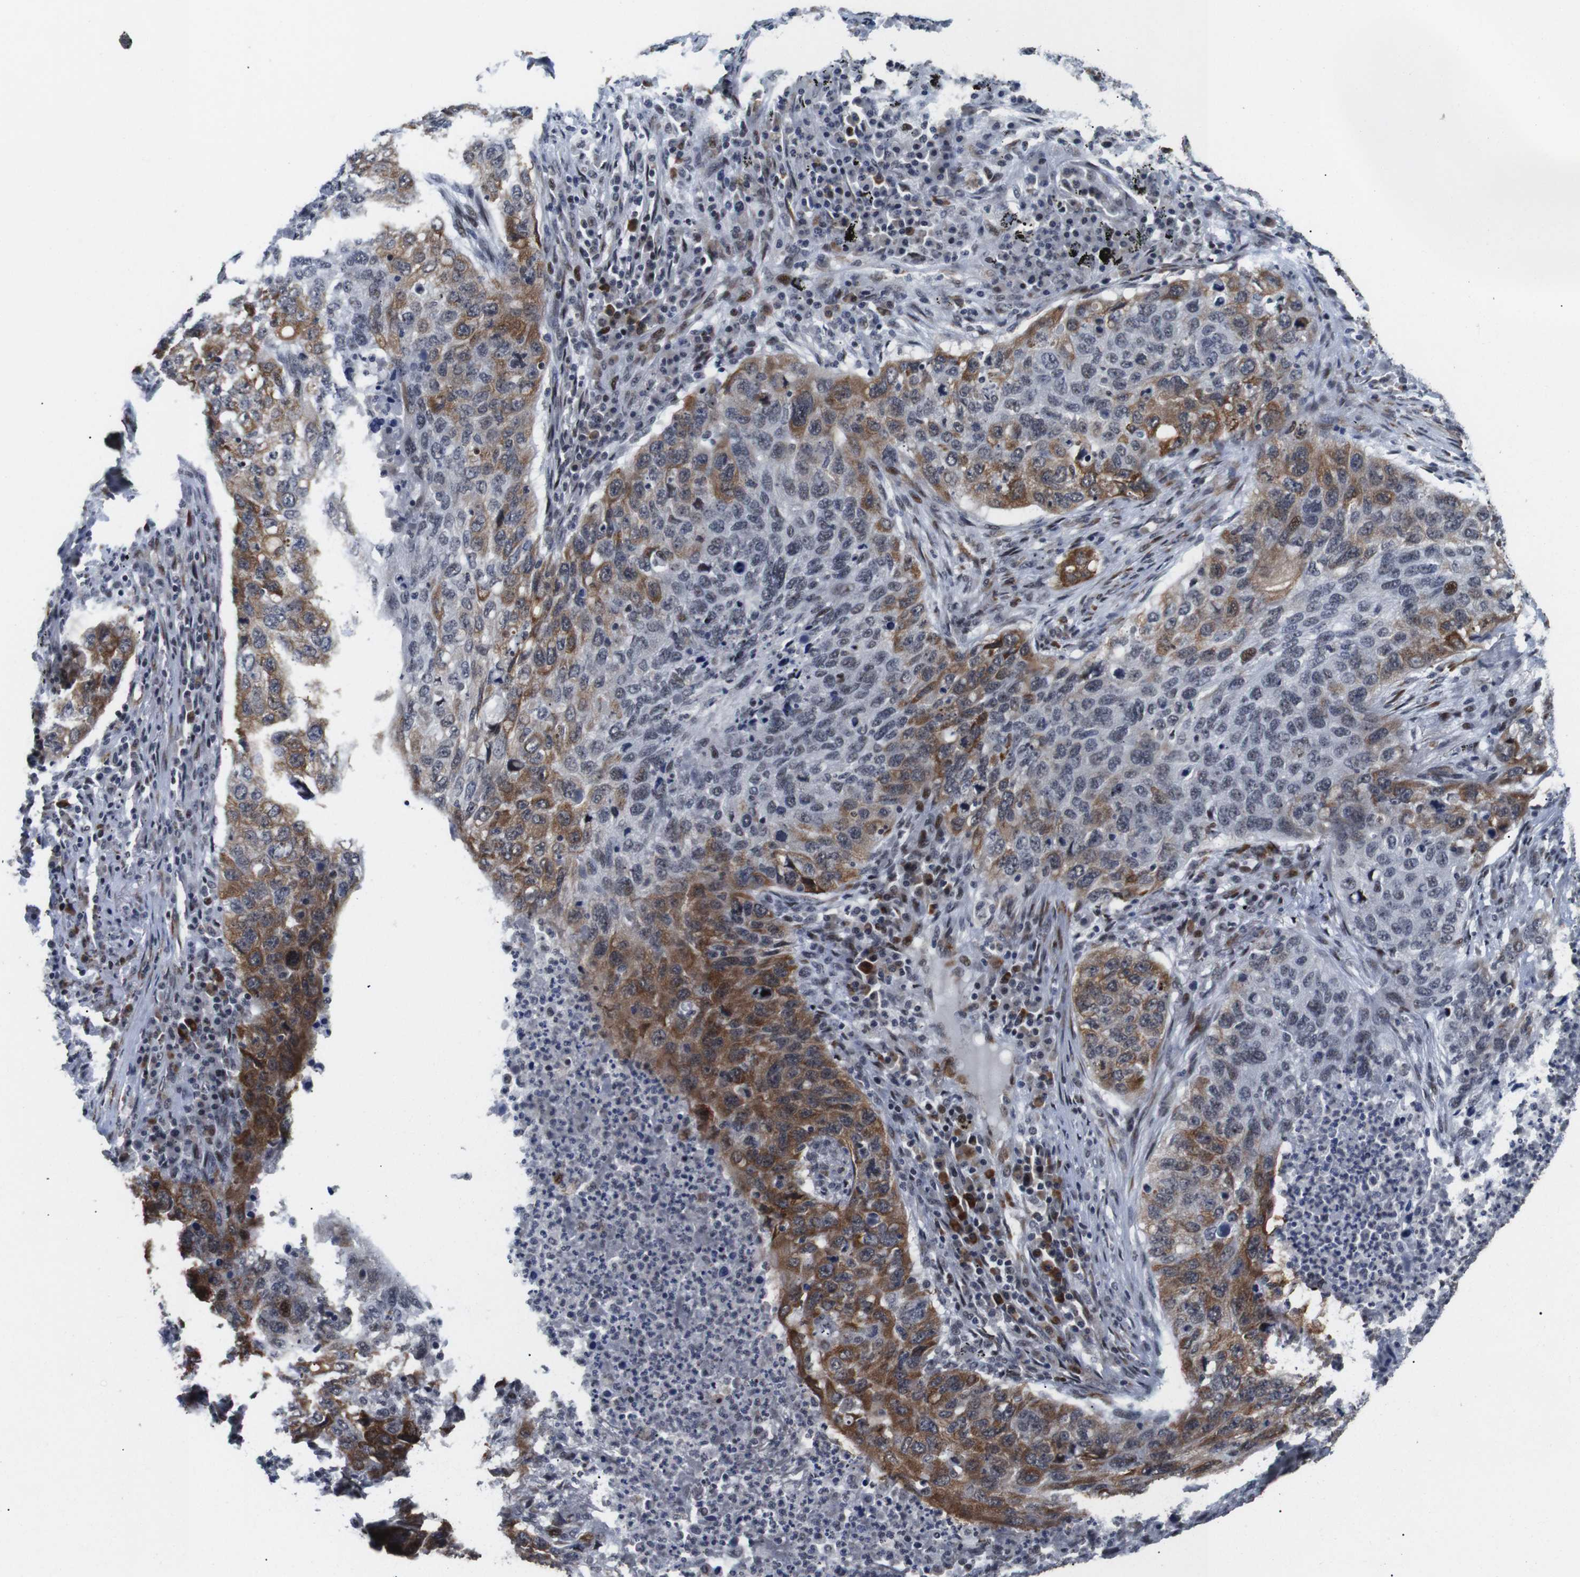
{"staining": {"intensity": "moderate", "quantity": ">75%", "location": "cytoplasmic/membranous"}, "tissue": "lung cancer", "cell_type": "Tumor cells", "image_type": "cancer", "snomed": [{"axis": "morphology", "description": "Squamous cell carcinoma, NOS"}, {"axis": "topography", "description": "Lung"}], "caption": "Lung cancer (squamous cell carcinoma) stained with DAB (3,3'-diaminobenzidine) immunohistochemistry demonstrates medium levels of moderate cytoplasmic/membranous positivity in approximately >75% of tumor cells.", "gene": "EIF4G1", "patient": {"sex": "female", "age": 63}}